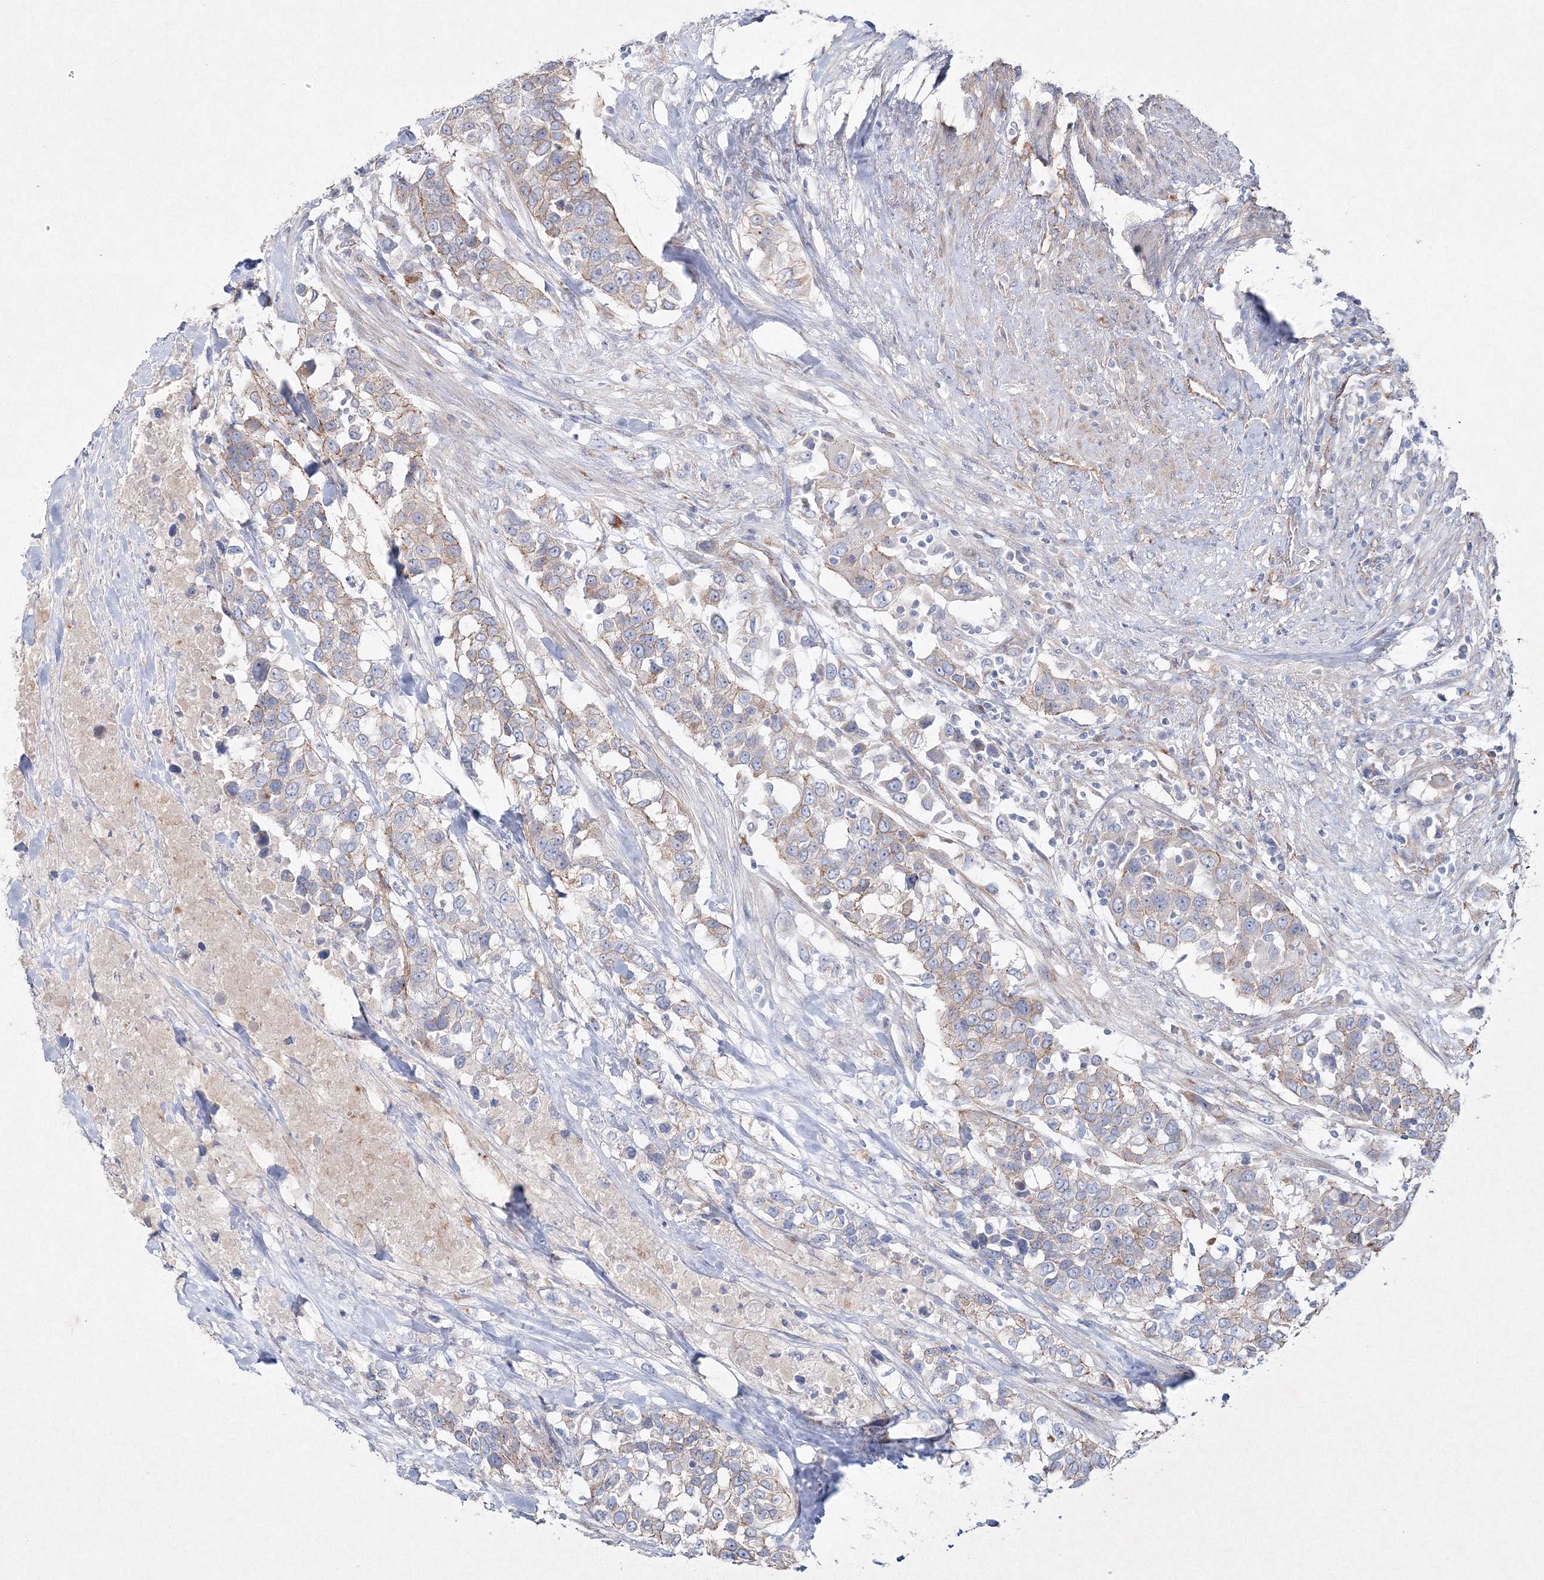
{"staining": {"intensity": "moderate", "quantity": "<25%", "location": "cytoplasmic/membranous"}, "tissue": "urothelial cancer", "cell_type": "Tumor cells", "image_type": "cancer", "snomed": [{"axis": "morphology", "description": "Urothelial carcinoma, High grade"}, {"axis": "topography", "description": "Urinary bladder"}], "caption": "IHC (DAB (3,3'-diaminobenzidine)) staining of urothelial cancer displays moderate cytoplasmic/membranous protein positivity in approximately <25% of tumor cells.", "gene": "NAA40", "patient": {"sex": "female", "age": 80}}